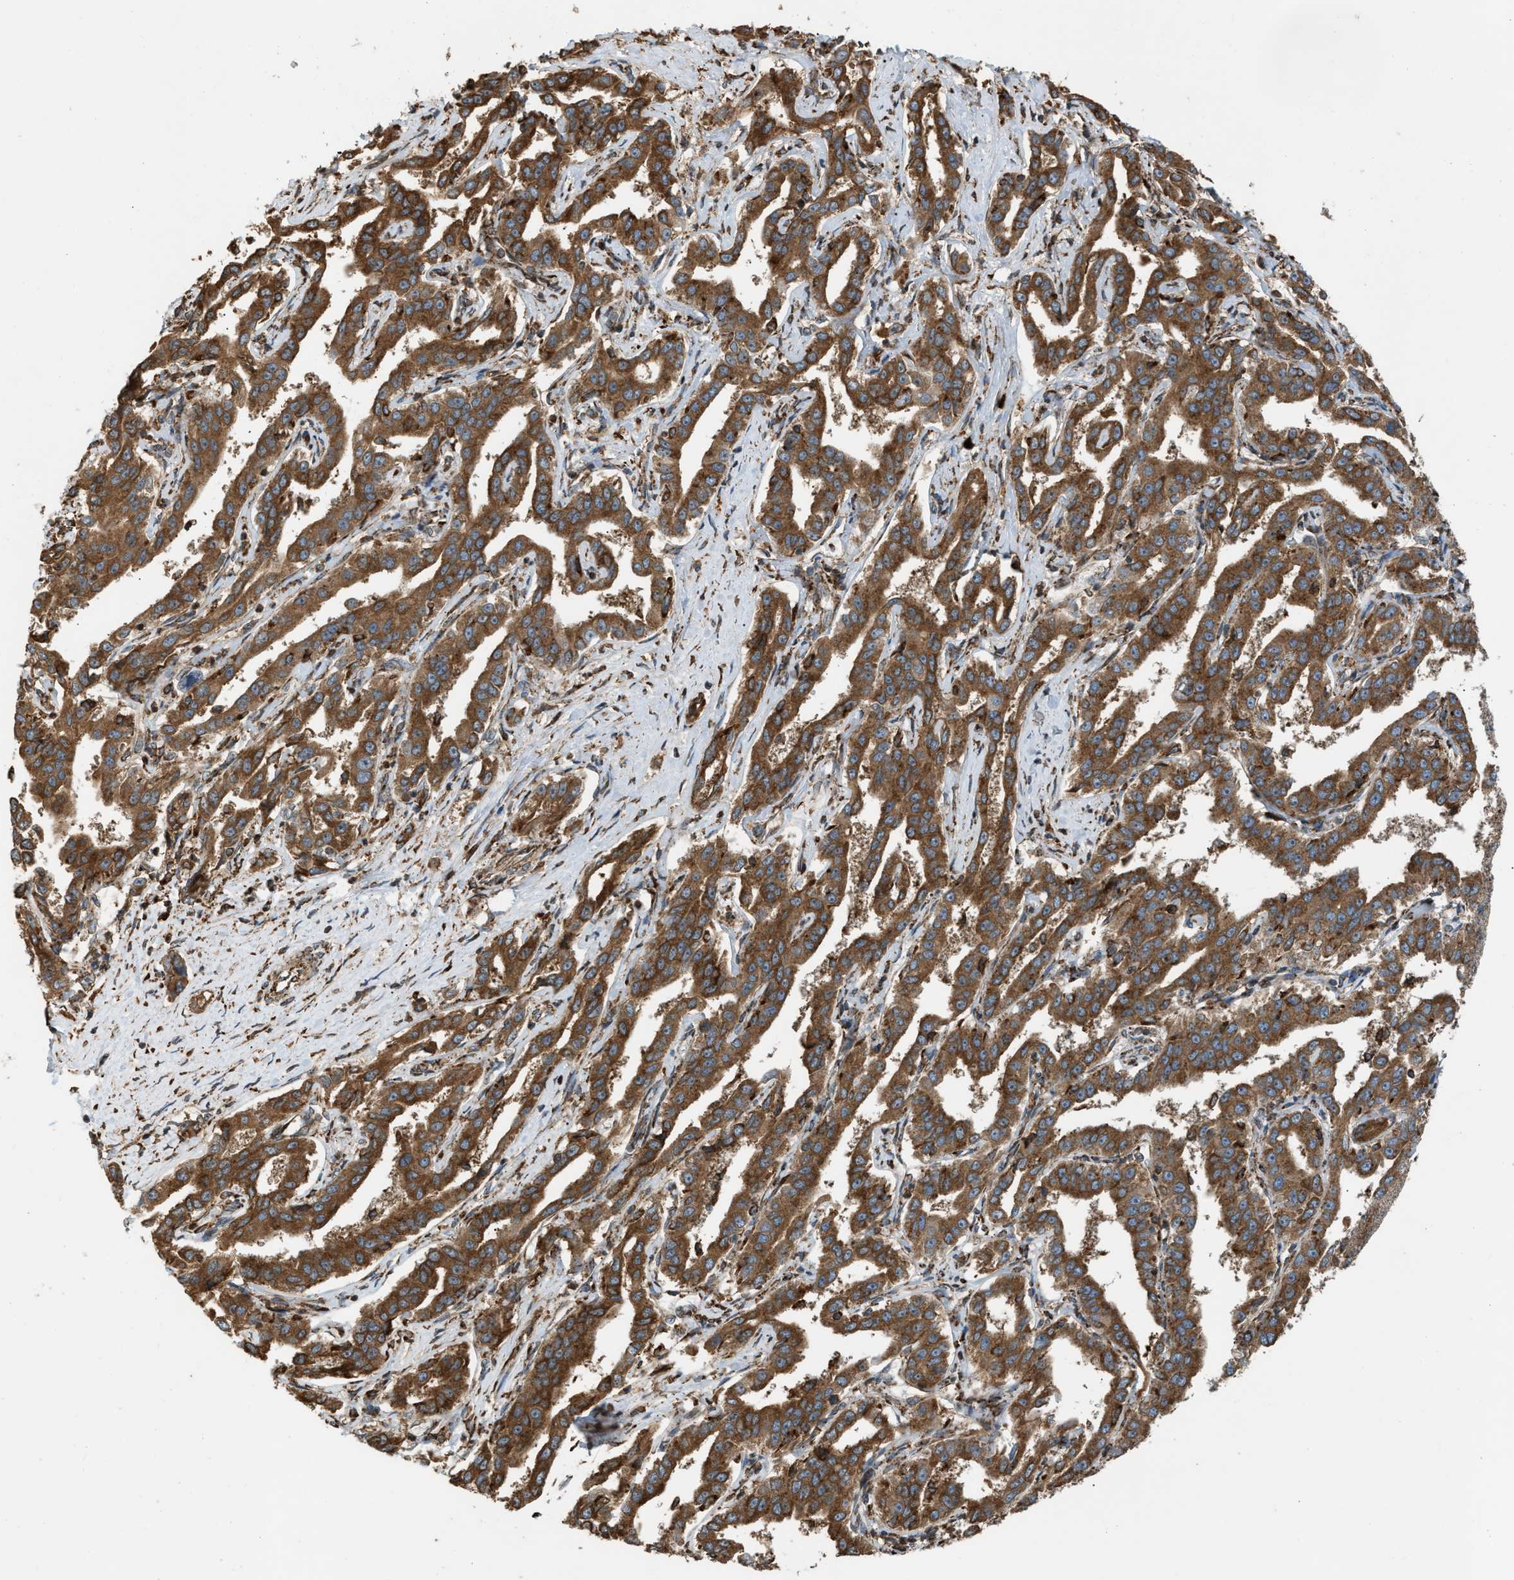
{"staining": {"intensity": "moderate", "quantity": ">75%", "location": "cytoplasmic/membranous"}, "tissue": "liver cancer", "cell_type": "Tumor cells", "image_type": "cancer", "snomed": [{"axis": "morphology", "description": "Cholangiocarcinoma"}, {"axis": "topography", "description": "Liver"}], "caption": "DAB (3,3'-diaminobenzidine) immunohistochemical staining of liver cancer displays moderate cytoplasmic/membranous protein staining in approximately >75% of tumor cells. (IHC, brightfield microscopy, high magnification).", "gene": "BAIAP2L1", "patient": {"sex": "male", "age": 59}}